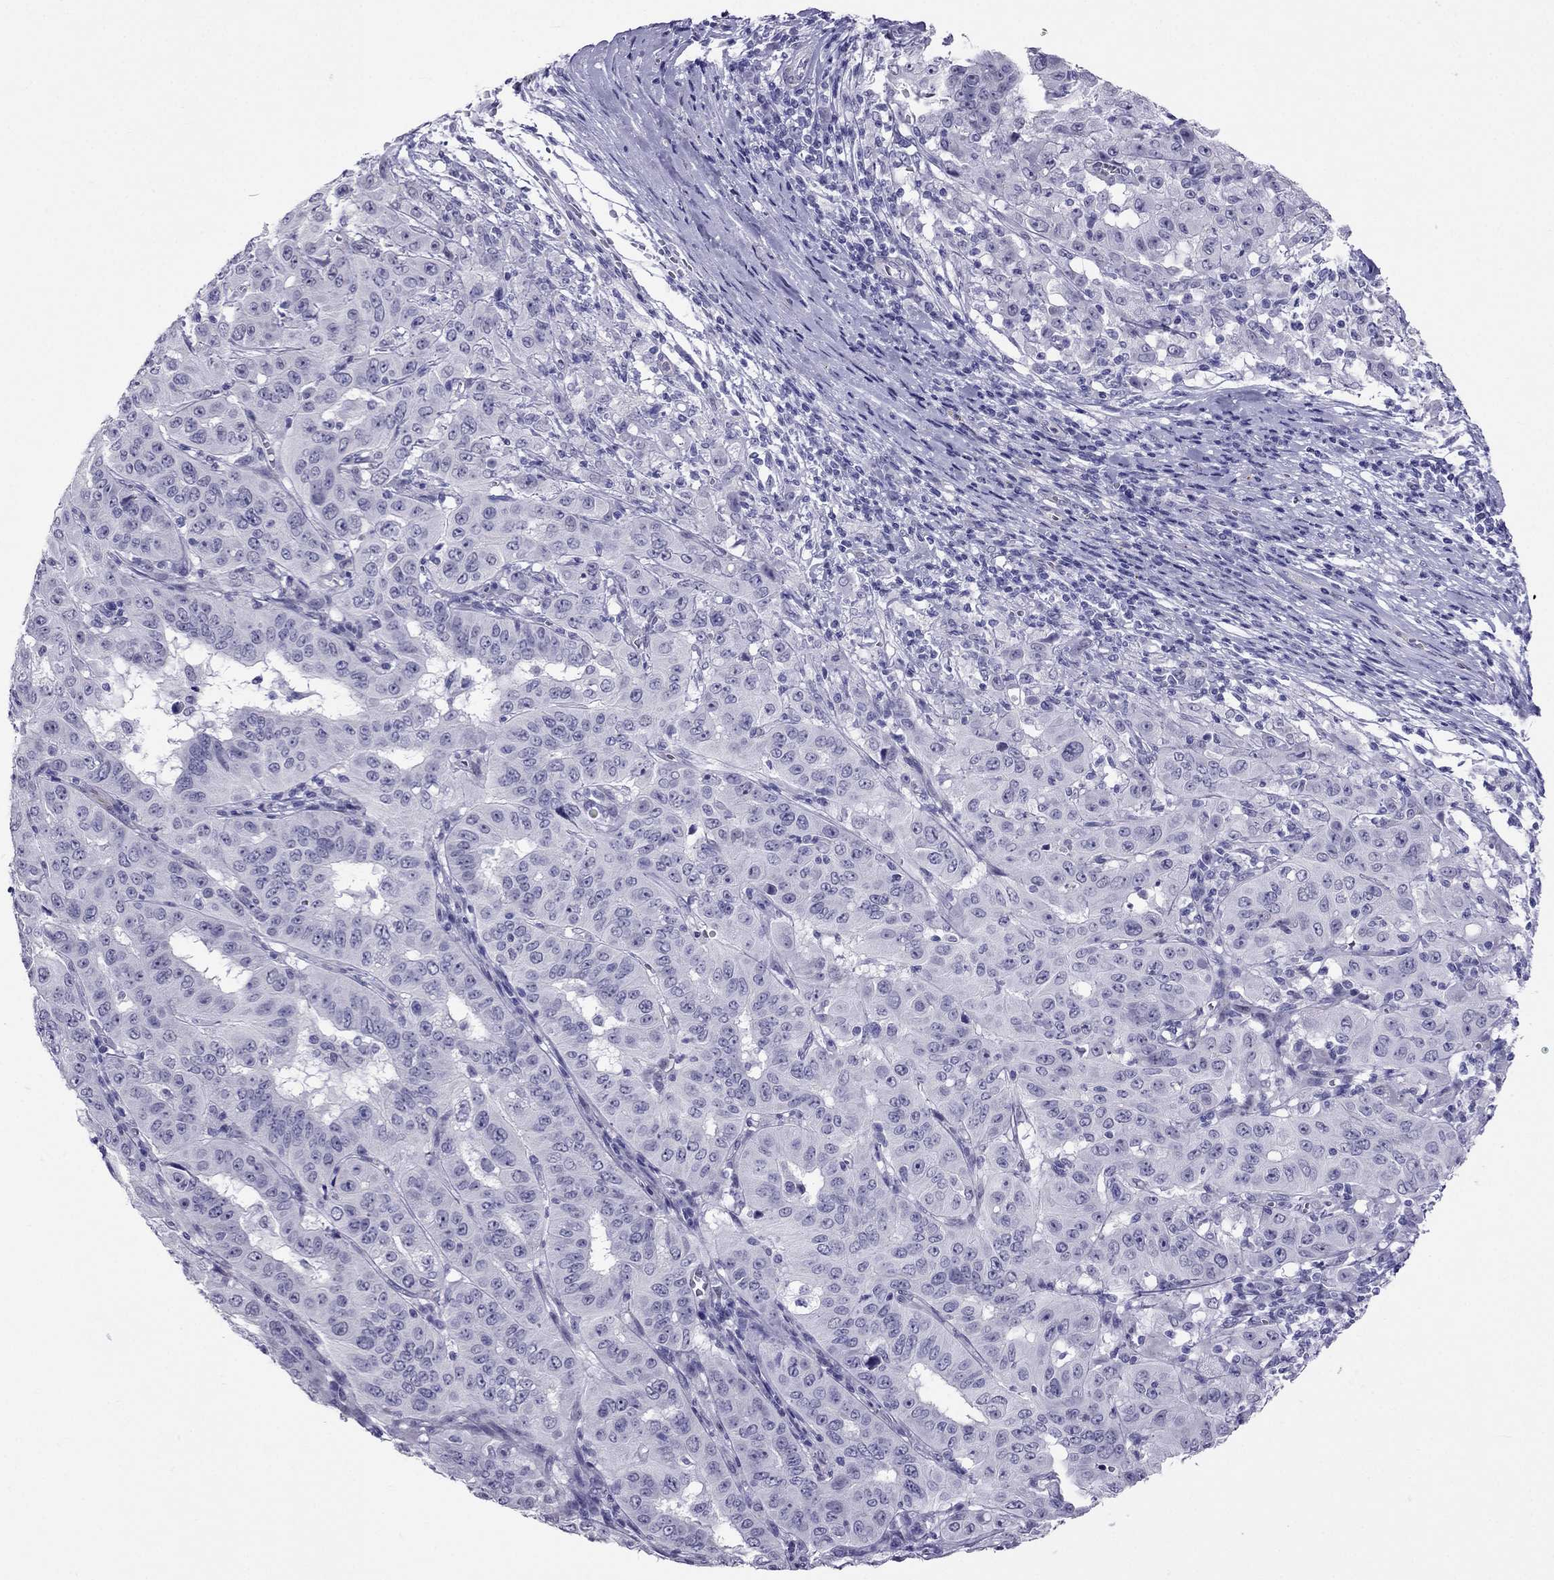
{"staining": {"intensity": "negative", "quantity": "none", "location": "none"}, "tissue": "pancreatic cancer", "cell_type": "Tumor cells", "image_type": "cancer", "snomed": [{"axis": "morphology", "description": "Adenocarcinoma, NOS"}, {"axis": "topography", "description": "Pancreas"}], "caption": "An IHC image of pancreatic adenocarcinoma is shown. There is no staining in tumor cells of pancreatic adenocarcinoma.", "gene": "CROCC2", "patient": {"sex": "male", "age": 63}}